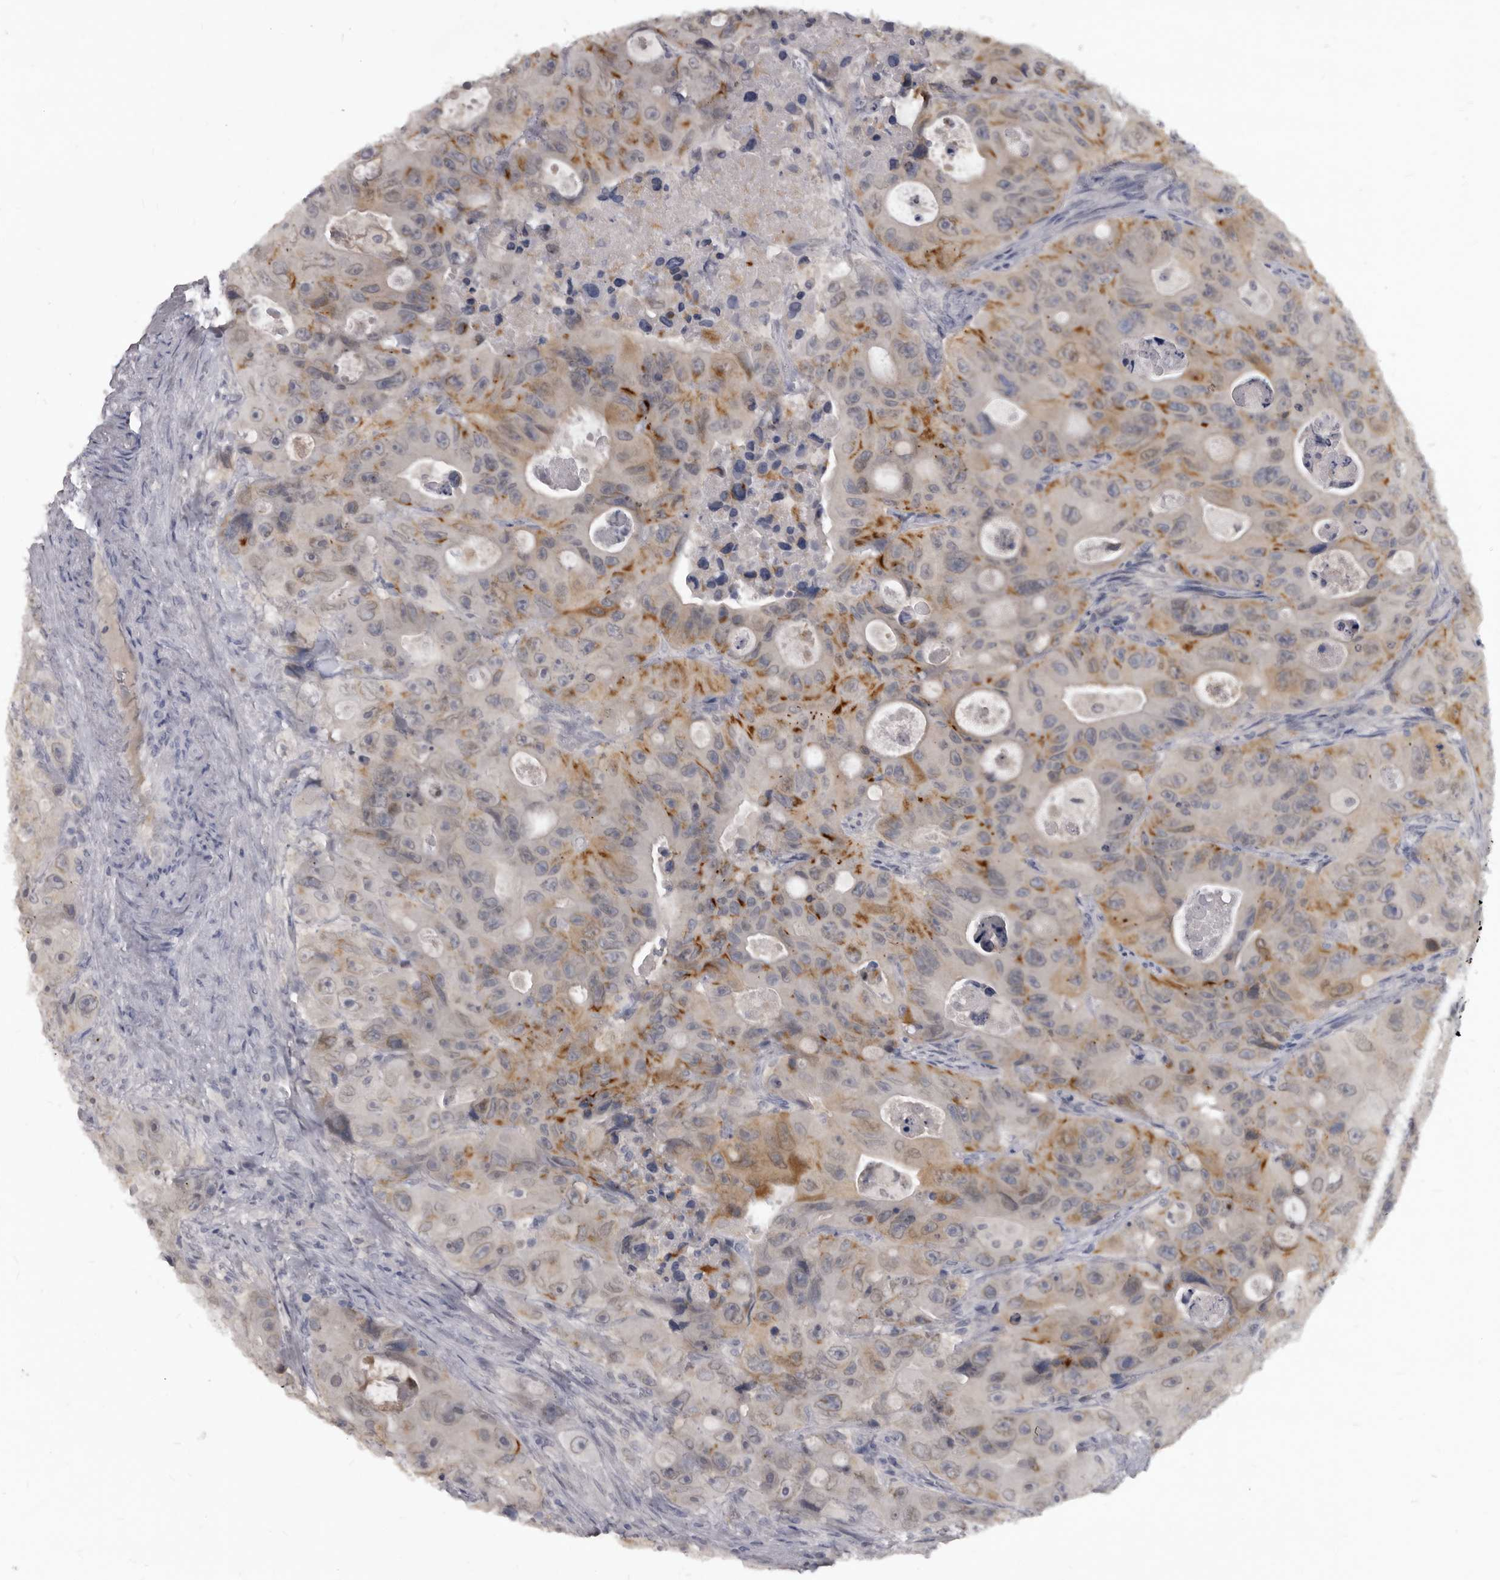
{"staining": {"intensity": "moderate", "quantity": "<25%", "location": "cytoplasmic/membranous"}, "tissue": "colorectal cancer", "cell_type": "Tumor cells", "image_type": "cancer", "snomed": [{"axis": "morphology", "description": "Adenocarcinoma, NOS"}, {"axis": "topography", "description": "Colon"}], "caption": "The histopathology image shows a brown stain indicating the presence of a protein in the cytoplasmic/membranous of tumor cells in colorectal cancer (adenocarcinoma). (IHC, brightfield microscopy, high magnification).", "gene": "SULT1E1", "patient": {"sex": "female", "age": 46}}